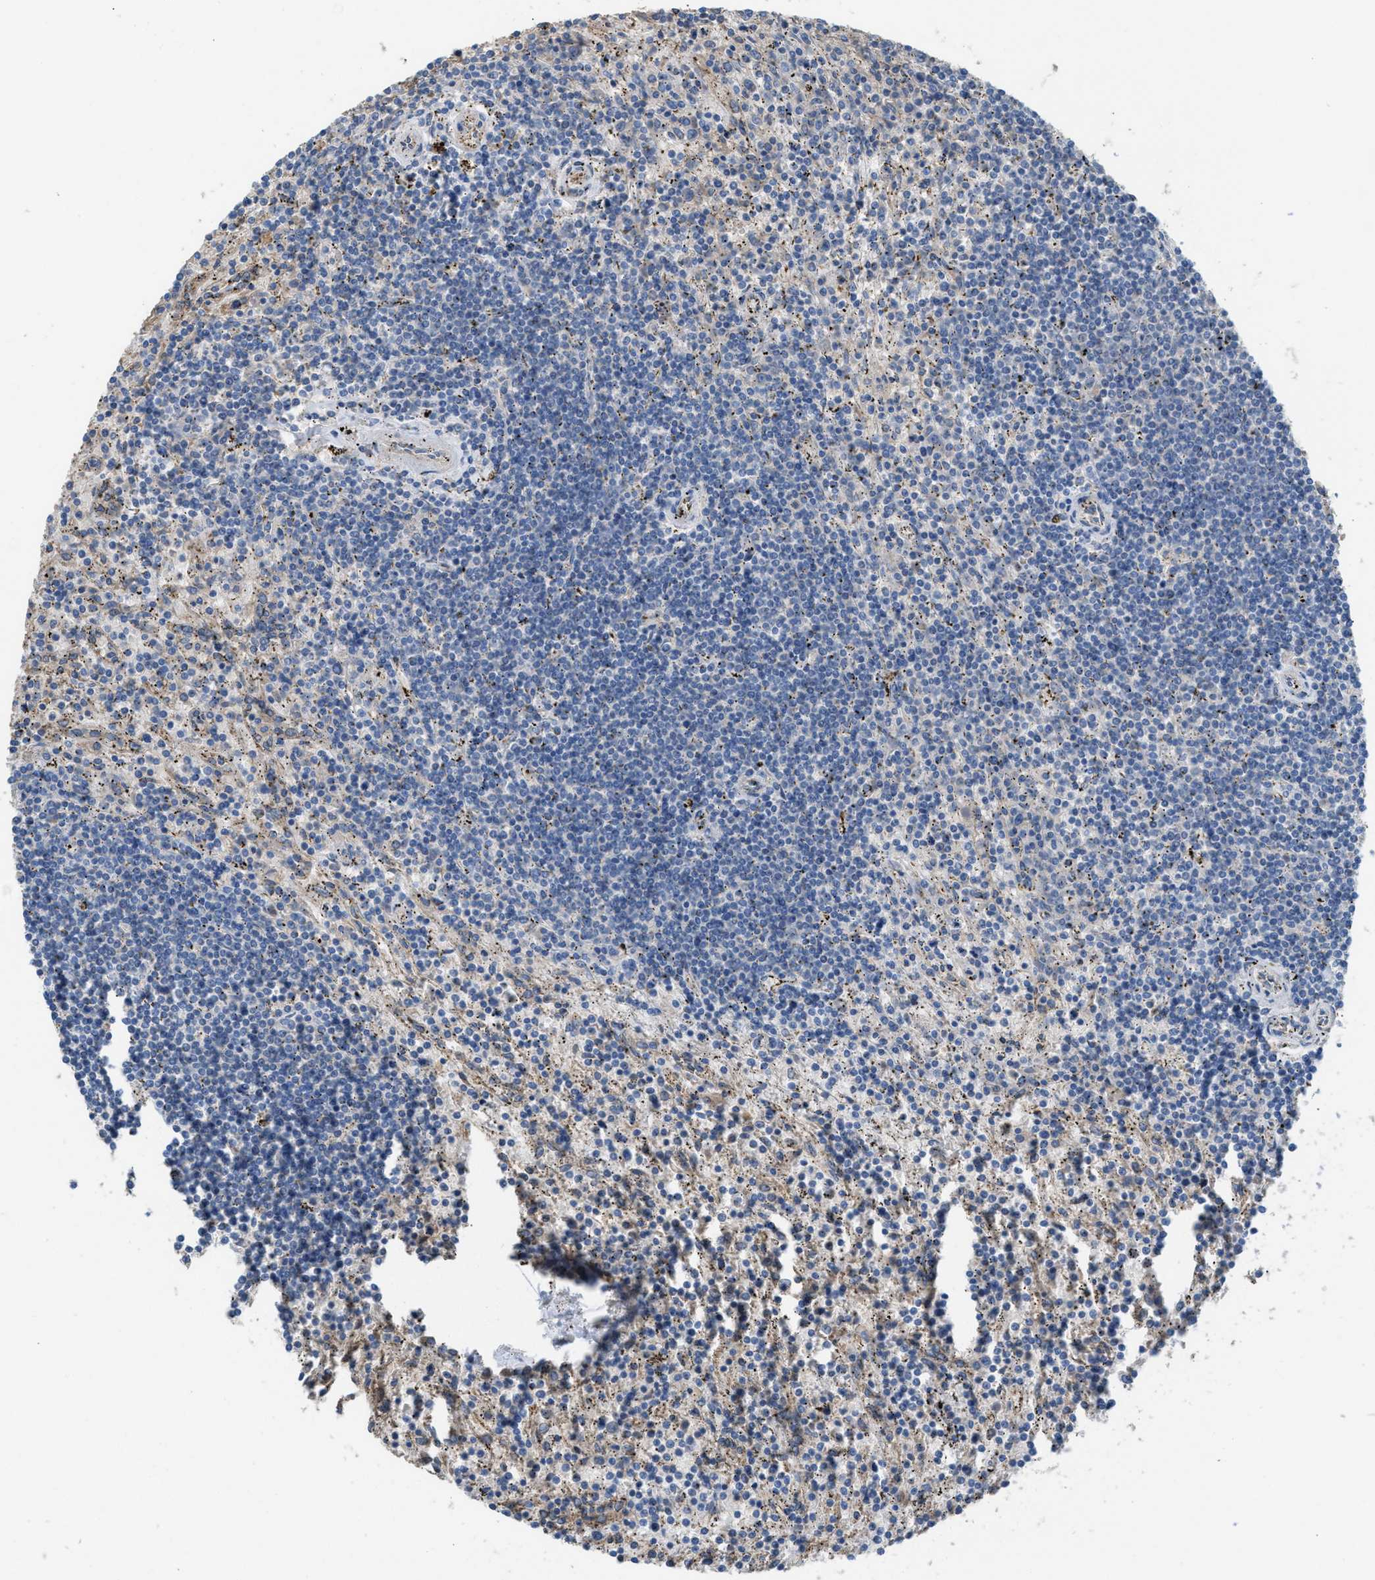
{"staining": {"intensity": "negative", "quantity": "none", "location": "none"}, "tissue": "lymphoma", "cell_type": "Tumor cells", "image_type": "cancer", "snomed": [{"axis": "morphology", "description": "Malignant lymphoma, non-Hodgkin's type, Low grade"}, {"axis": "topography", "description": "Spleen"}], "caption": "High power microscopy image of an IHC photomicrograph of lymphoma, revealing no significant expression in tumor cells. The staining was performed using DAB (3,3'-diaminobenzidine) to visualize the protein expression in brown, while the nuclei were stained in blue with hematoxylin (Magnification: 20x).", "gene": "NQO2", "patient": {"sex": "male", "age": 76}}